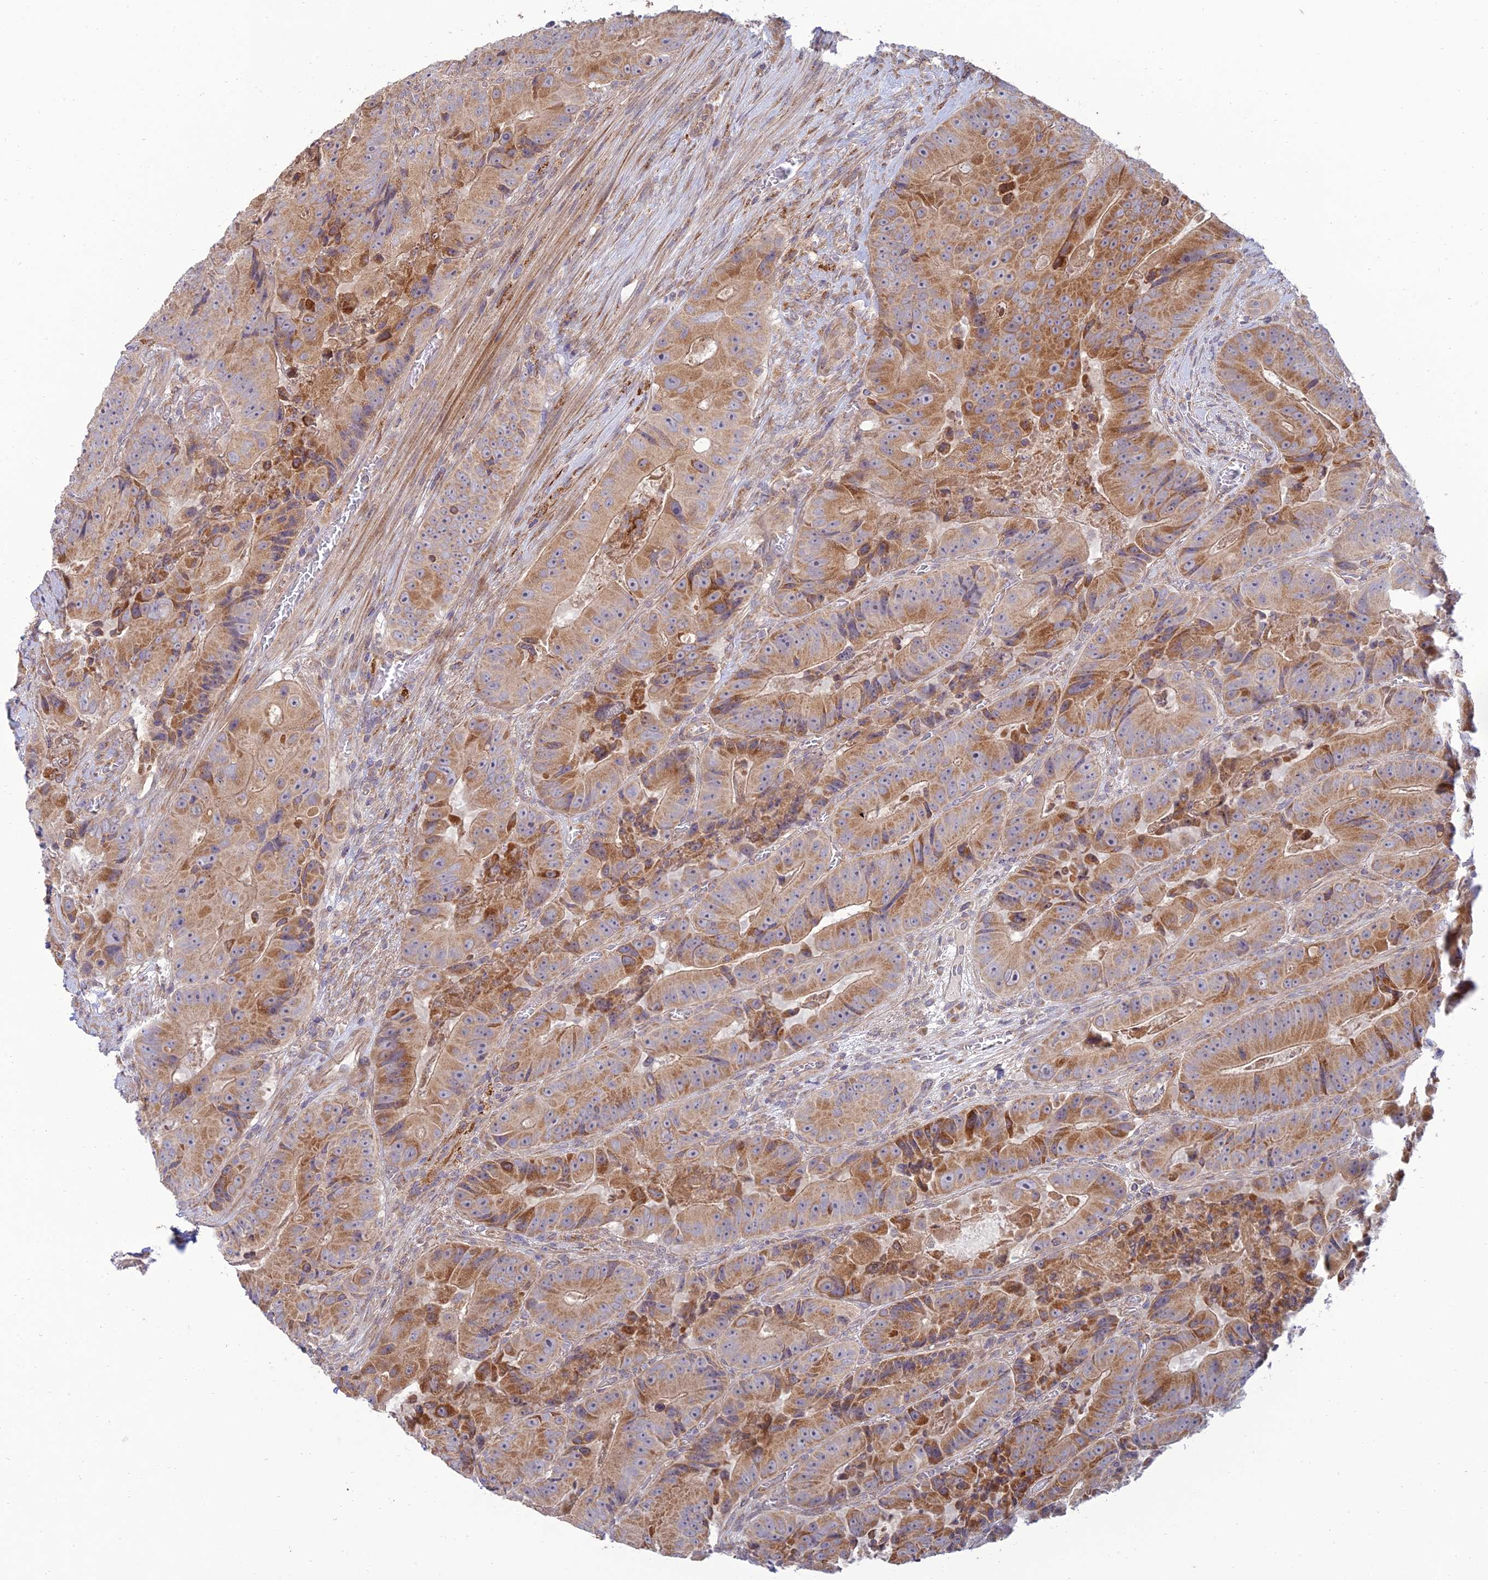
{"staining": {"intensity": "moderate", "quantity": ">75%", "location": "cytoplasmic/membranous"}, "tissue": "colorectal cancer", "cell_type": "Tumor cells", "image_type": "cancer", "snomed": [{"axis": "morphology", "description": "Adenocarcinoma, NOS"}, {"axis": "topography", "description": "Colon"}], "caption": "IHC of colorectal cancer shows medium levels of moderate cytoplasmic/membranous expression in approximately >75% of tumor cells.", "gene": "C3orf20", "patient": {"sex": "female", "age": 86}}